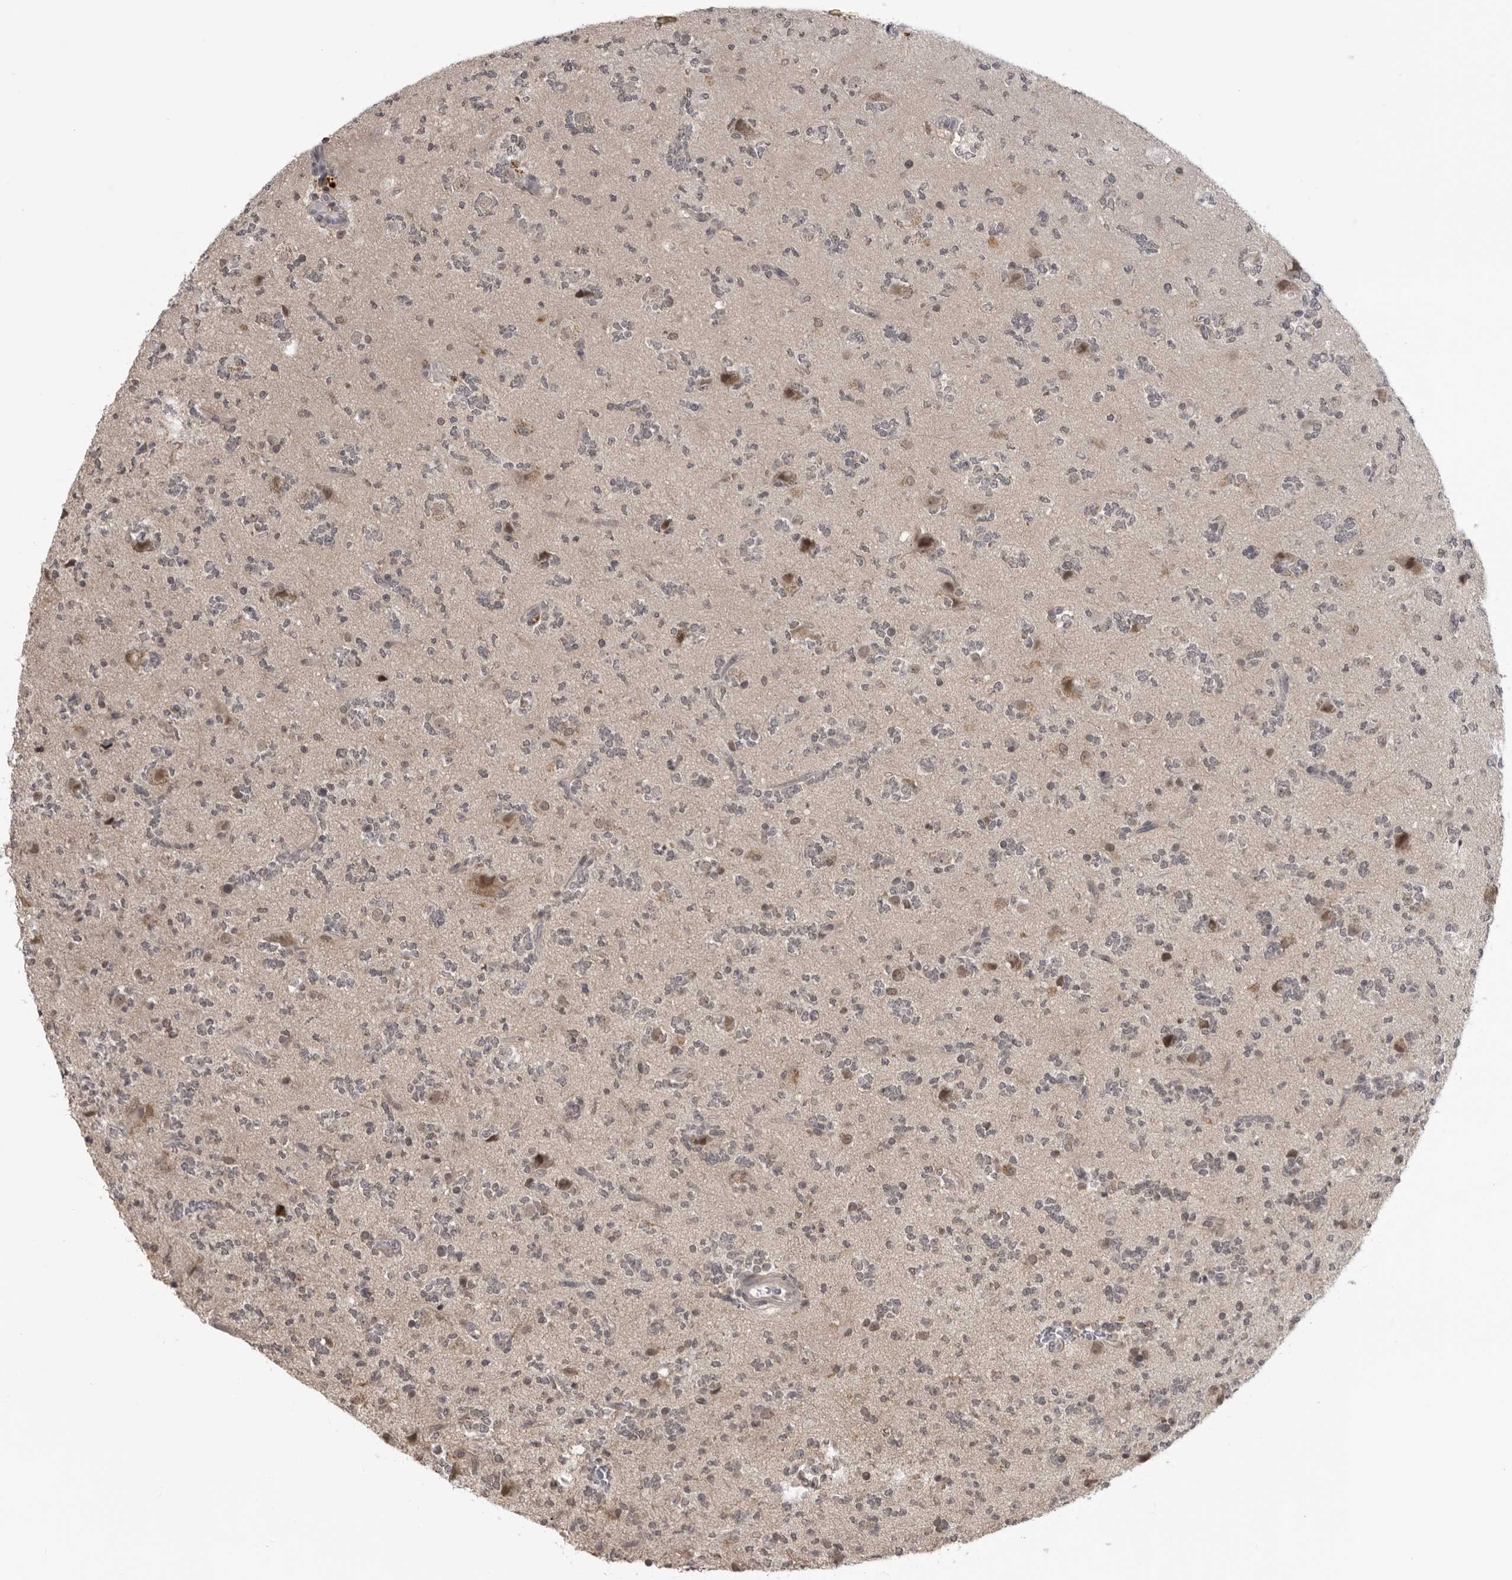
{"staining": {"intensity": "negative", "quantity": "none", "location": "none"}, "tissue": "glioma", "cell_type": "Tumor cells", "image_type": "cancer", "snomed": [{"axis": "morphology", "description": "Glioma, malignant, High grade"}, {"axis": "topography", "description": "Brain"}], "caption": "DAB immunohistochemical staining of malignant glioma (high-grade) shows no significant staining in tumor cells.", "gene": "PDCL3", "patient": {"sex": "female", "age": 62}}